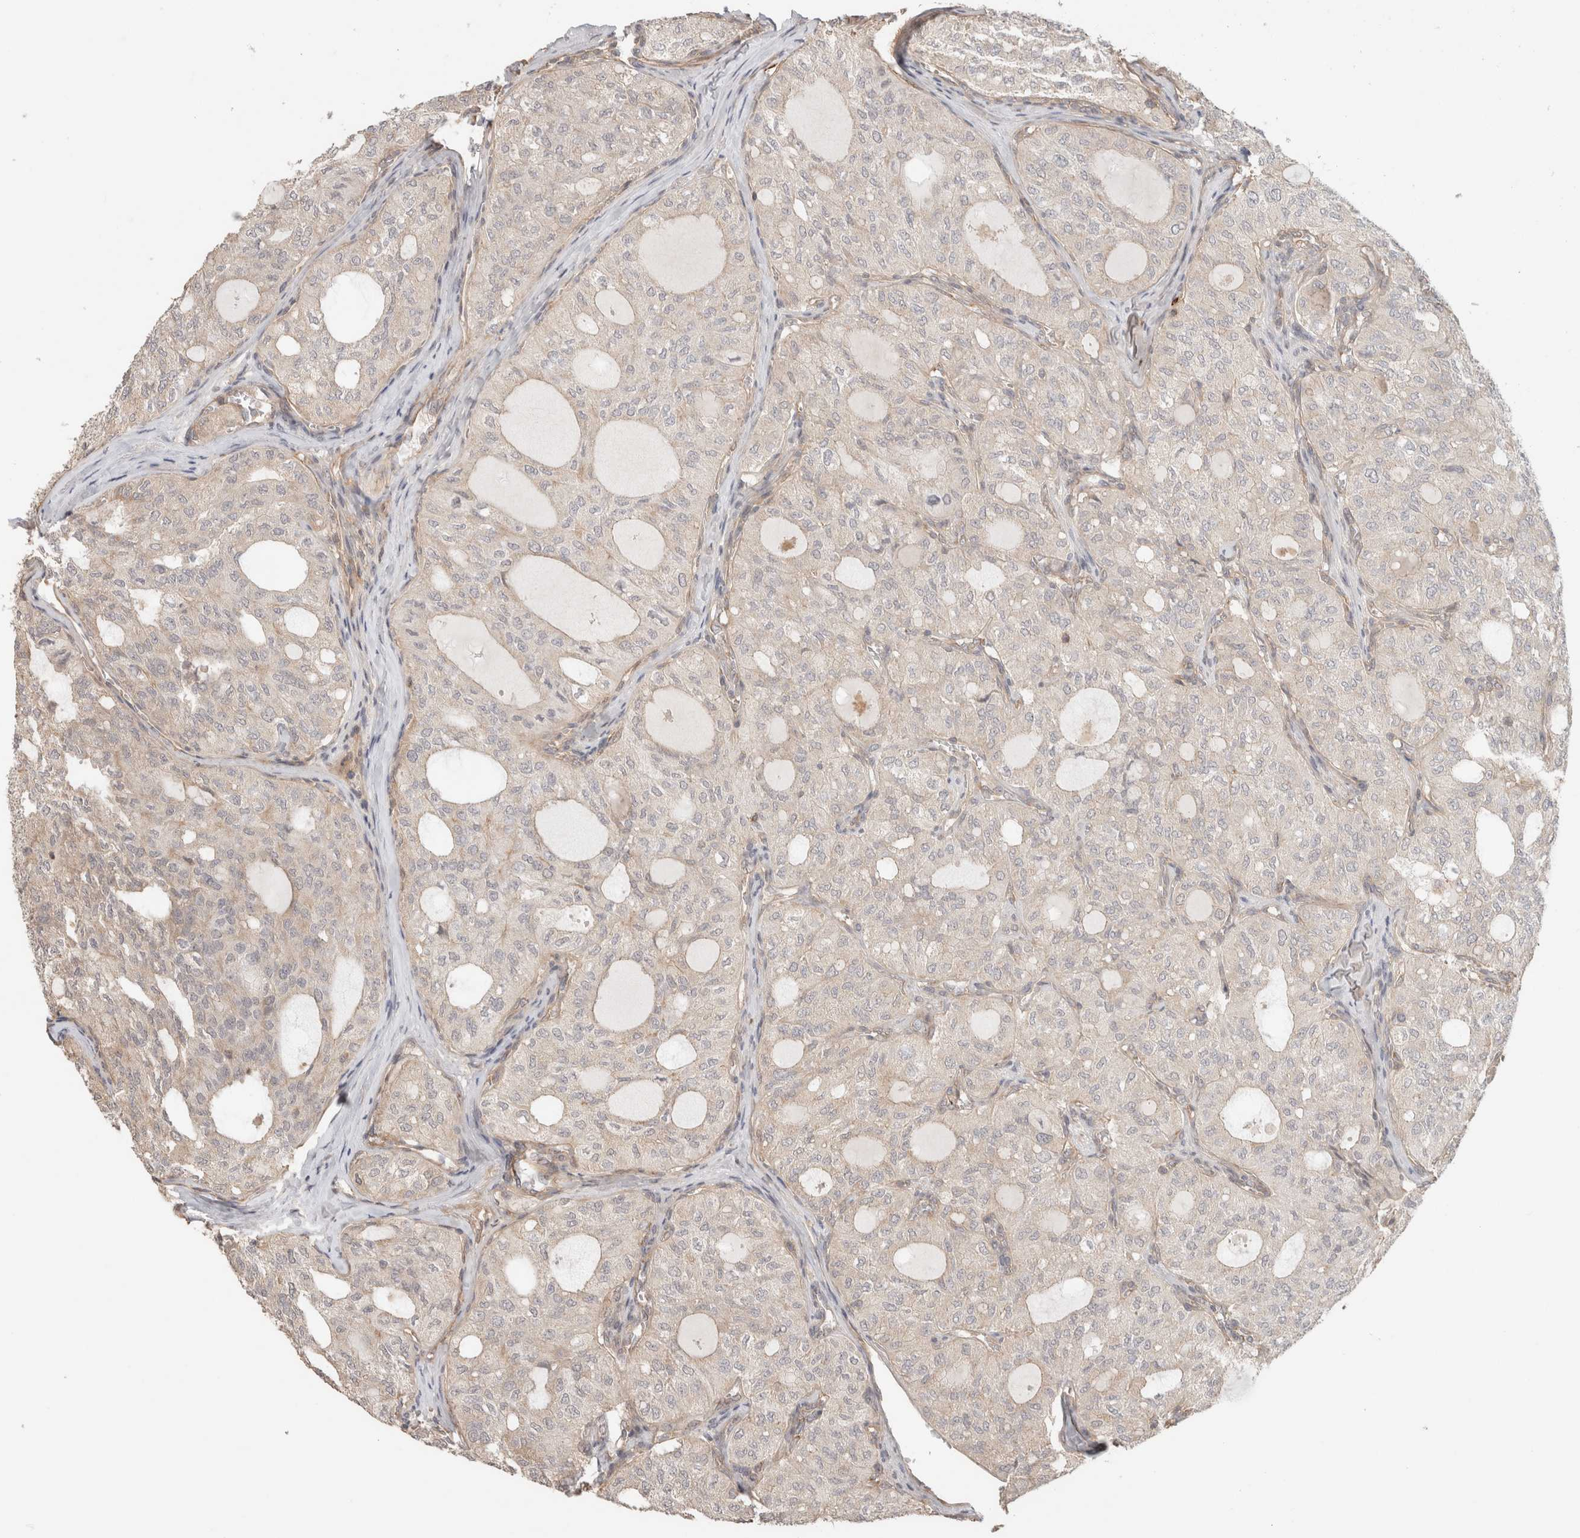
{"staining": {"intensity": "negative", "quantity": "none", "location": "none"}, "tissue": "thyroid cancer", "cell_type": "Tumor cells", "image_type": "cancer", "snomed": [{"axis": "morphology", "description": "Follicular adenoma carcinoma, NOS"}, {"axis": "topography", "description": "Thyroid gland"}], "caption": "Immunohistochemical staining of thyroid cancer (follicular adenoma carcinoma) shows no significant expression in tumor cells.", "gene": "HSPG2", "patient": {"sex": "male", "age": 75}}